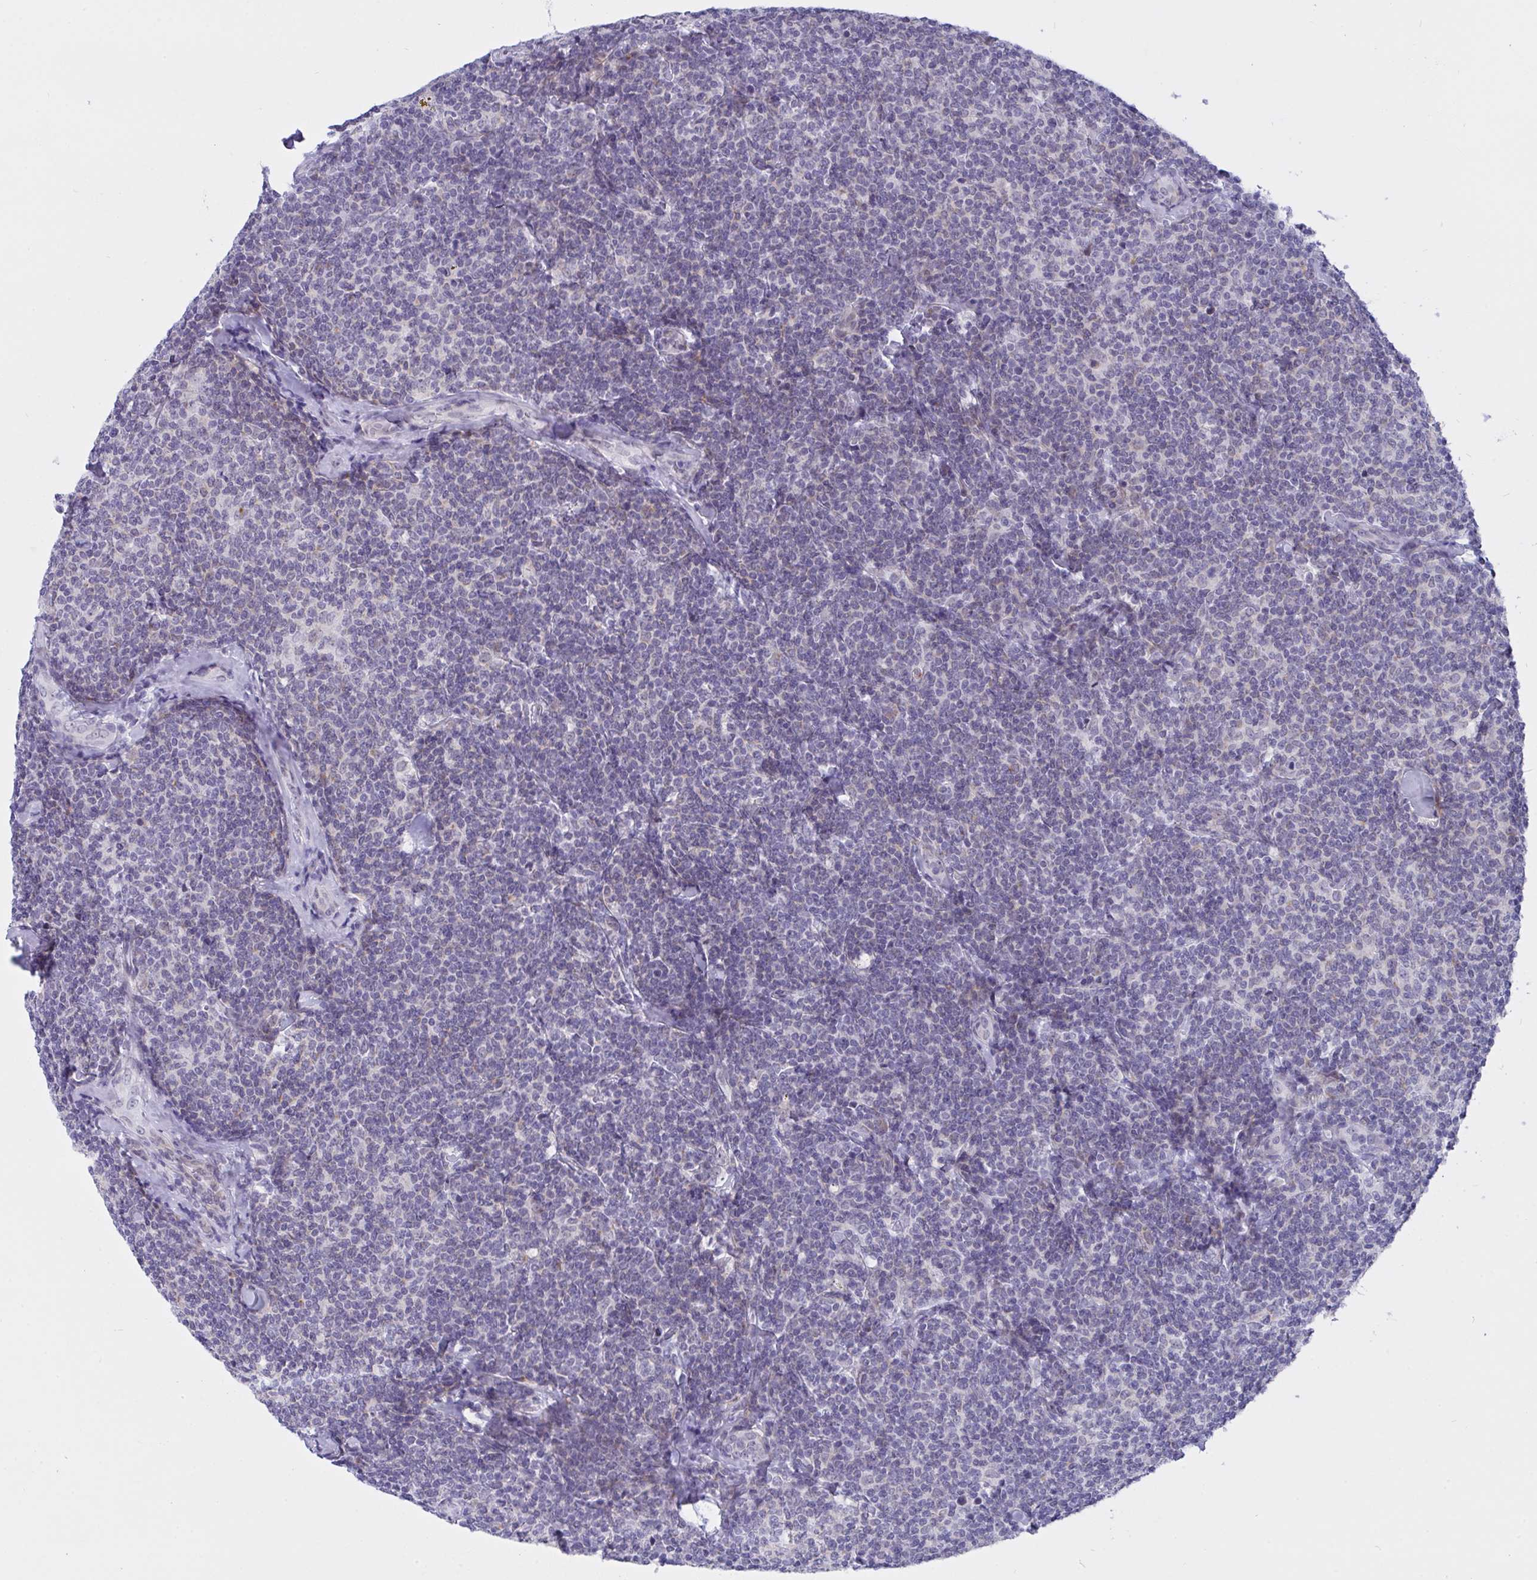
{"staining": {"intensity": "negative", "quantity": "none", "location": "none"}, "tissue": "lymphoma", "cell_type": "Tumor cells", "image_type": "cancer", "snomed": [{"axis": "morphology", "description": "Malignant lymphoma, non-Hodgkin's type, Low grade"}, {"axis": "topography", "description": "Lymph node"}], "caption": "Immunohistochemistry of human malignant lymphoma, non-Hodgkin's type (low-grade) exhibits no positivity in tumor cells.", "gene": "FBXL22", "patient": {"sex": "female", "age": 56}}